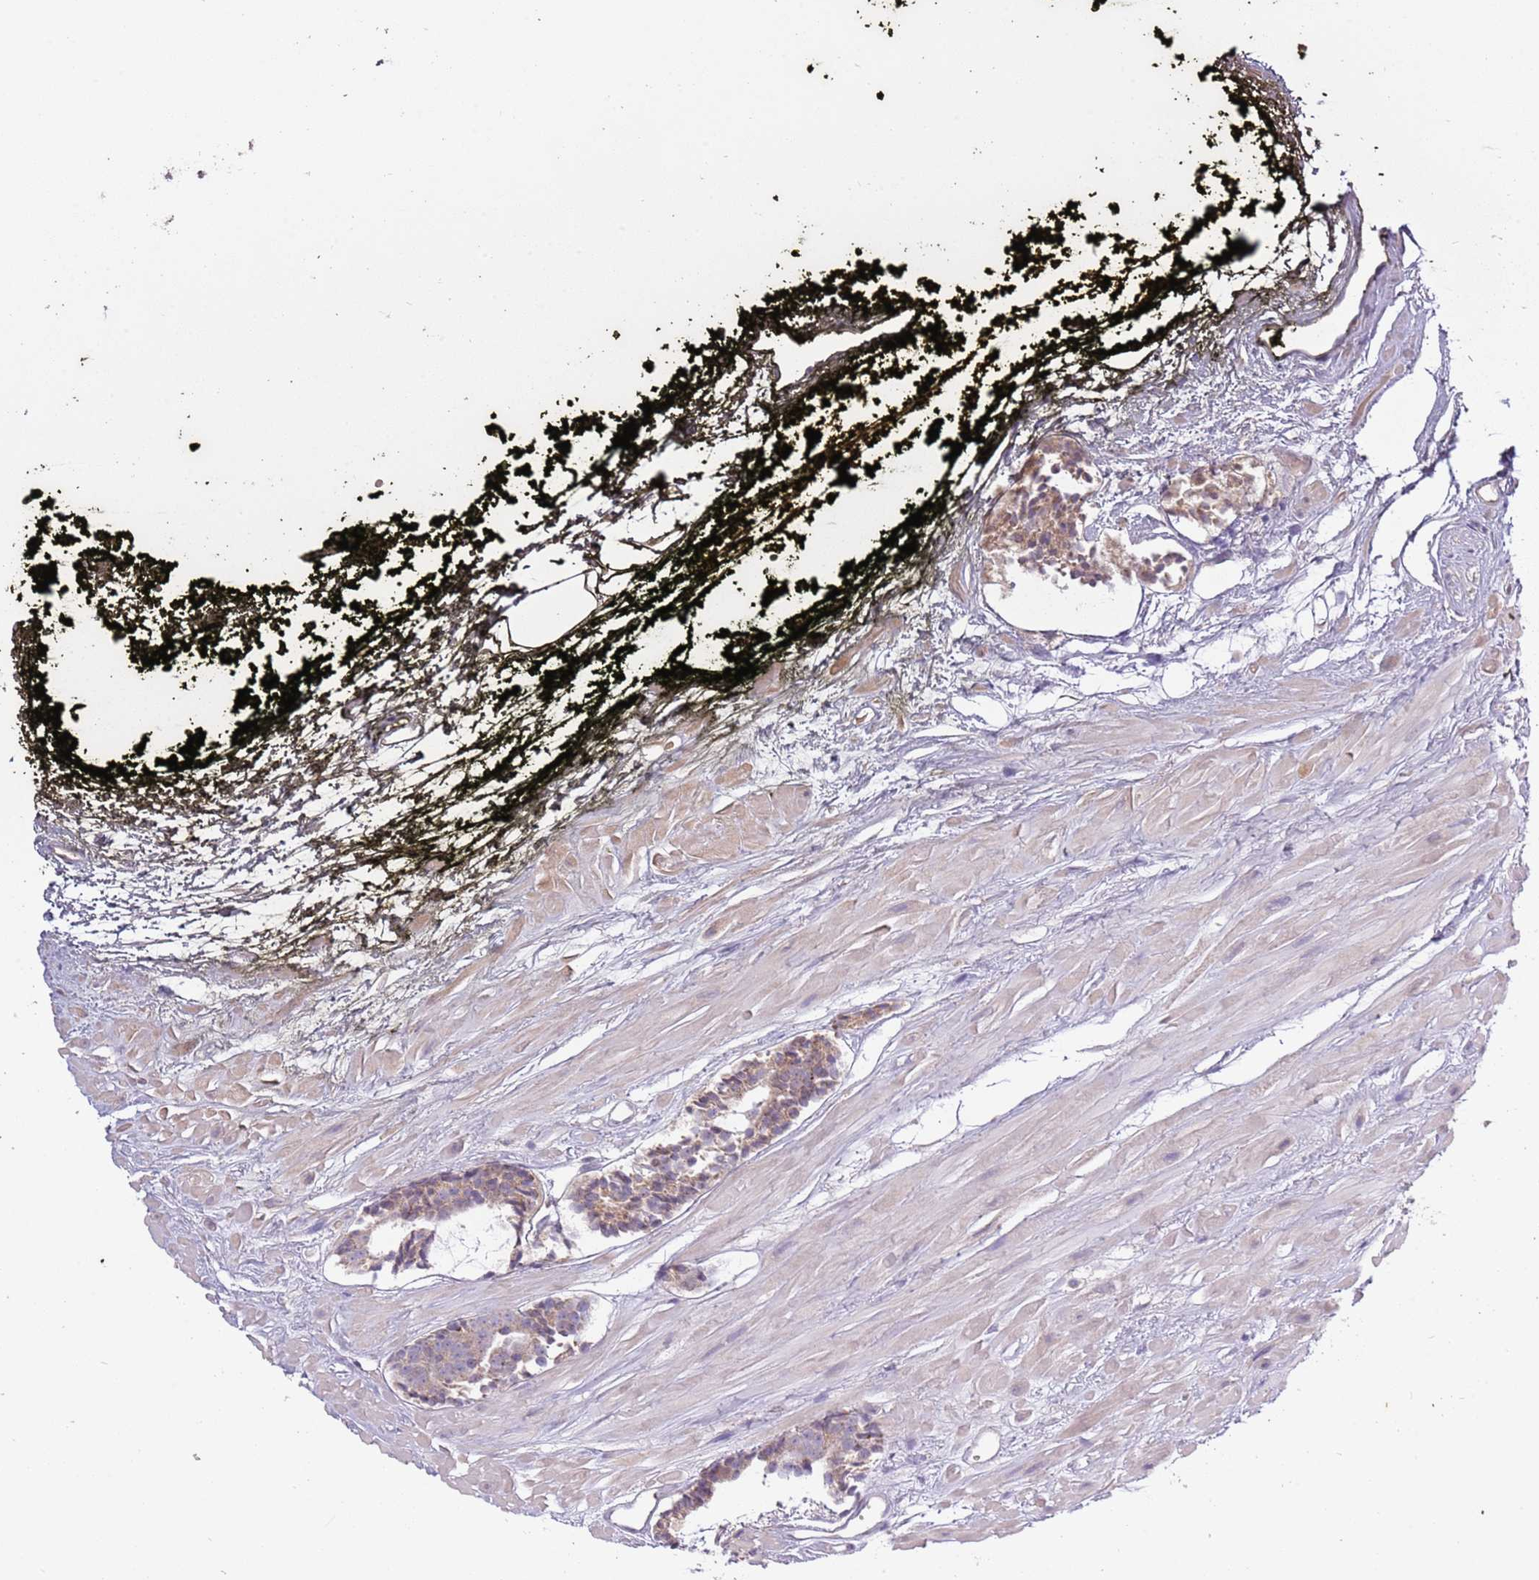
{"staining": {"intensity": "moderate", "quantity": ">75%", "location": "cytoplasmic/membranous"}, "tissue": "prostate cancer", "cell_type": "Tumor cells", "image_type": "cancer", "snomed": [{"axis": "morphology", "description": "Adenocarcinoma, High grade"}, {"axis": "topography", "description": "Prostate"}], "caption": "IHC staining of prostate cancer, which demonstrates medium levels of moderate cytoplasmic/membranous expression in about >75% of tumor cells indicating moderate cytoplasmic/membranous protein positivity. The staining was performed using DAB (3,3'-diaminobenzidine) (brown) for protein detection and nuclei were counterstained in hematoxylin (blue).", "gene": "SYS1", "patient": {"sex": "male", "age": 71}}